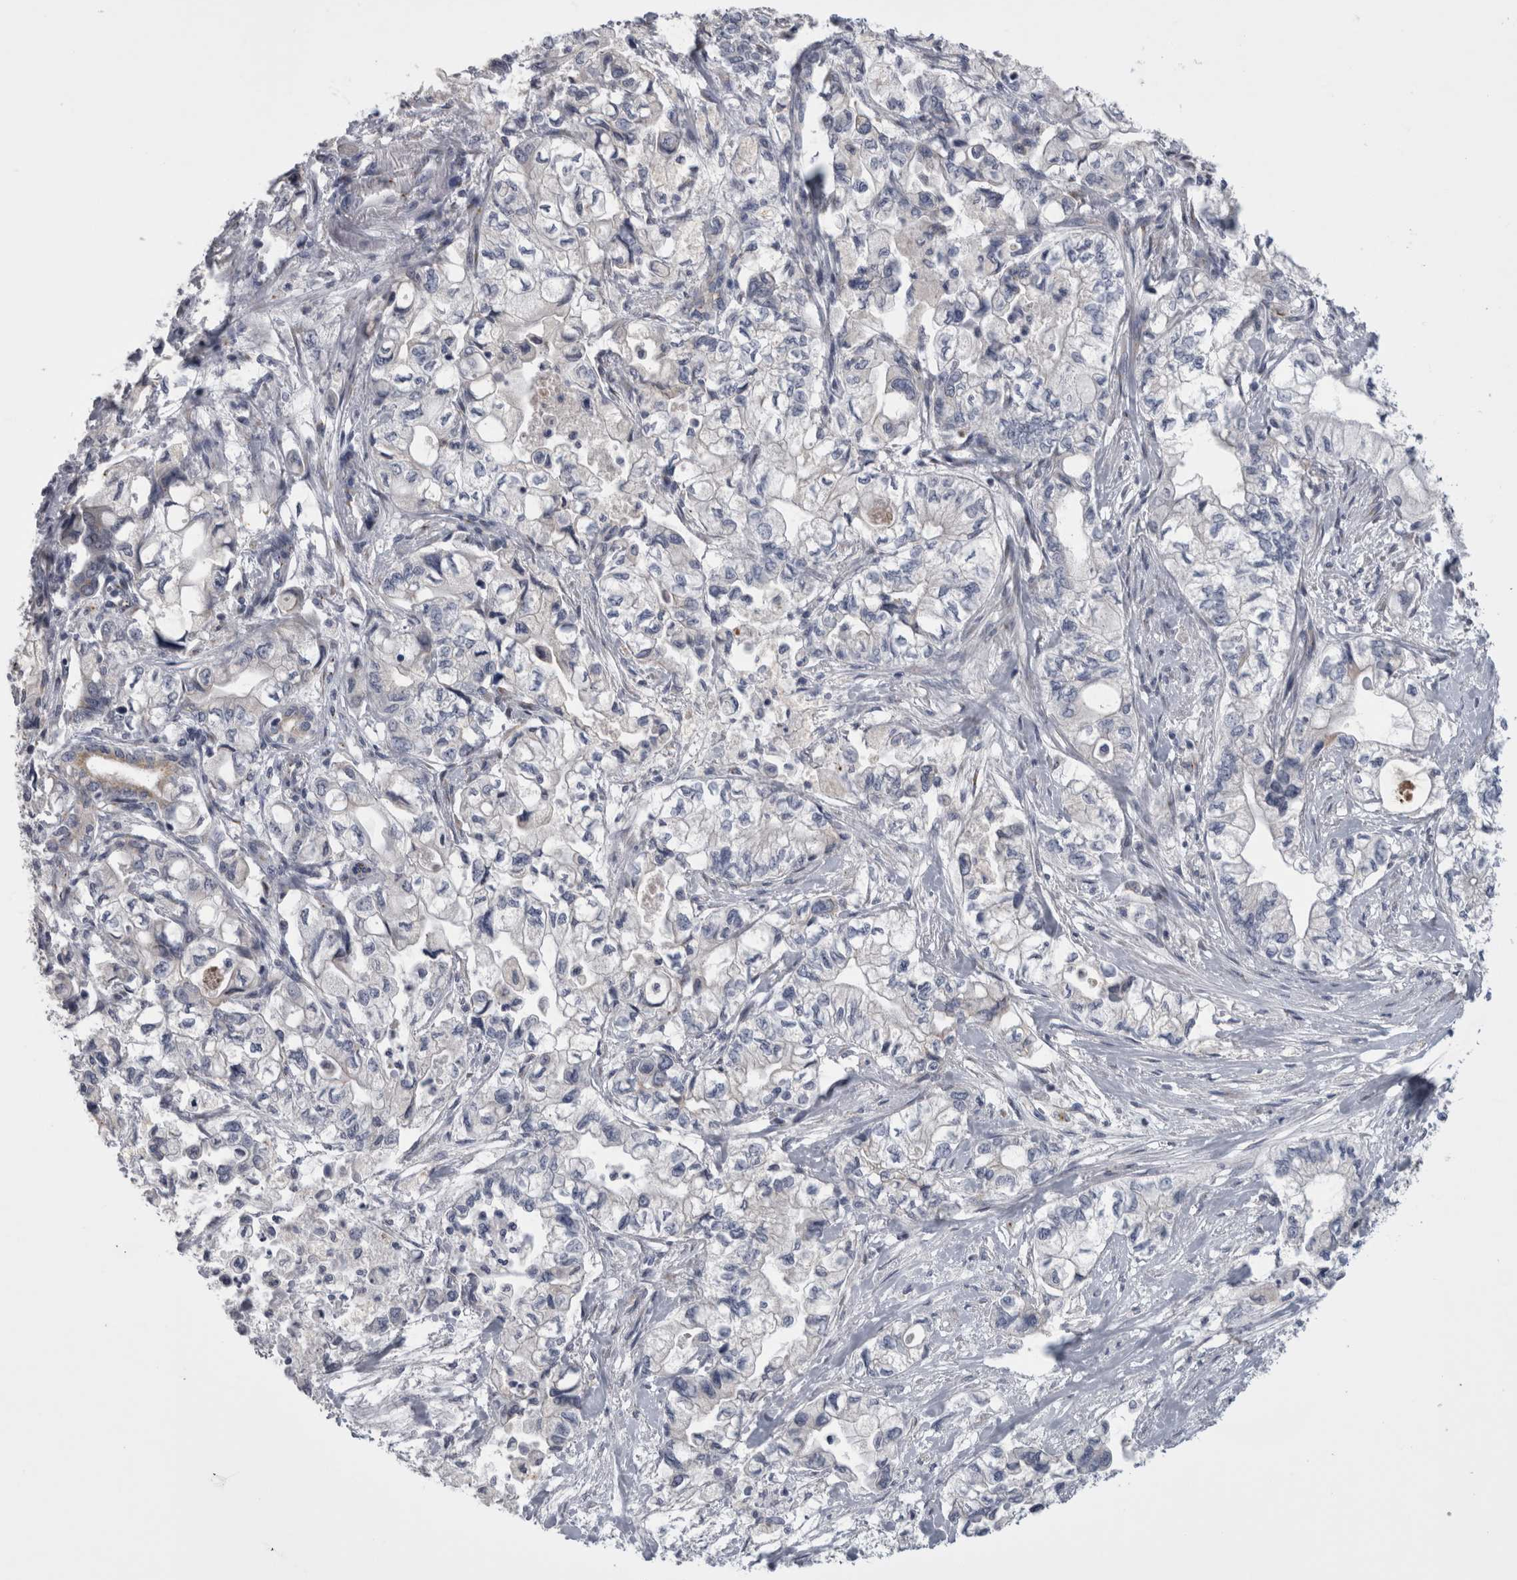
{"staining": {"intensity": "negative", "quantity": "none", "location": "none"}, "tissue": "pancreatic cancer", "cell_type": "Tumor cells", "image_type": "cancer", "snomed": [{"axis": "morphology", "description": "Adenocarcinoma, NOS"}, {"axis": "topography", "description": "Pancreas"}], "caption": "Immunohistochemical staining of human adenocarcinoma (pancreatic) reveals no significant positivity in tumor cells.", "gene": "AKAP9", "patient": {"sex": "male", "age": 79}}